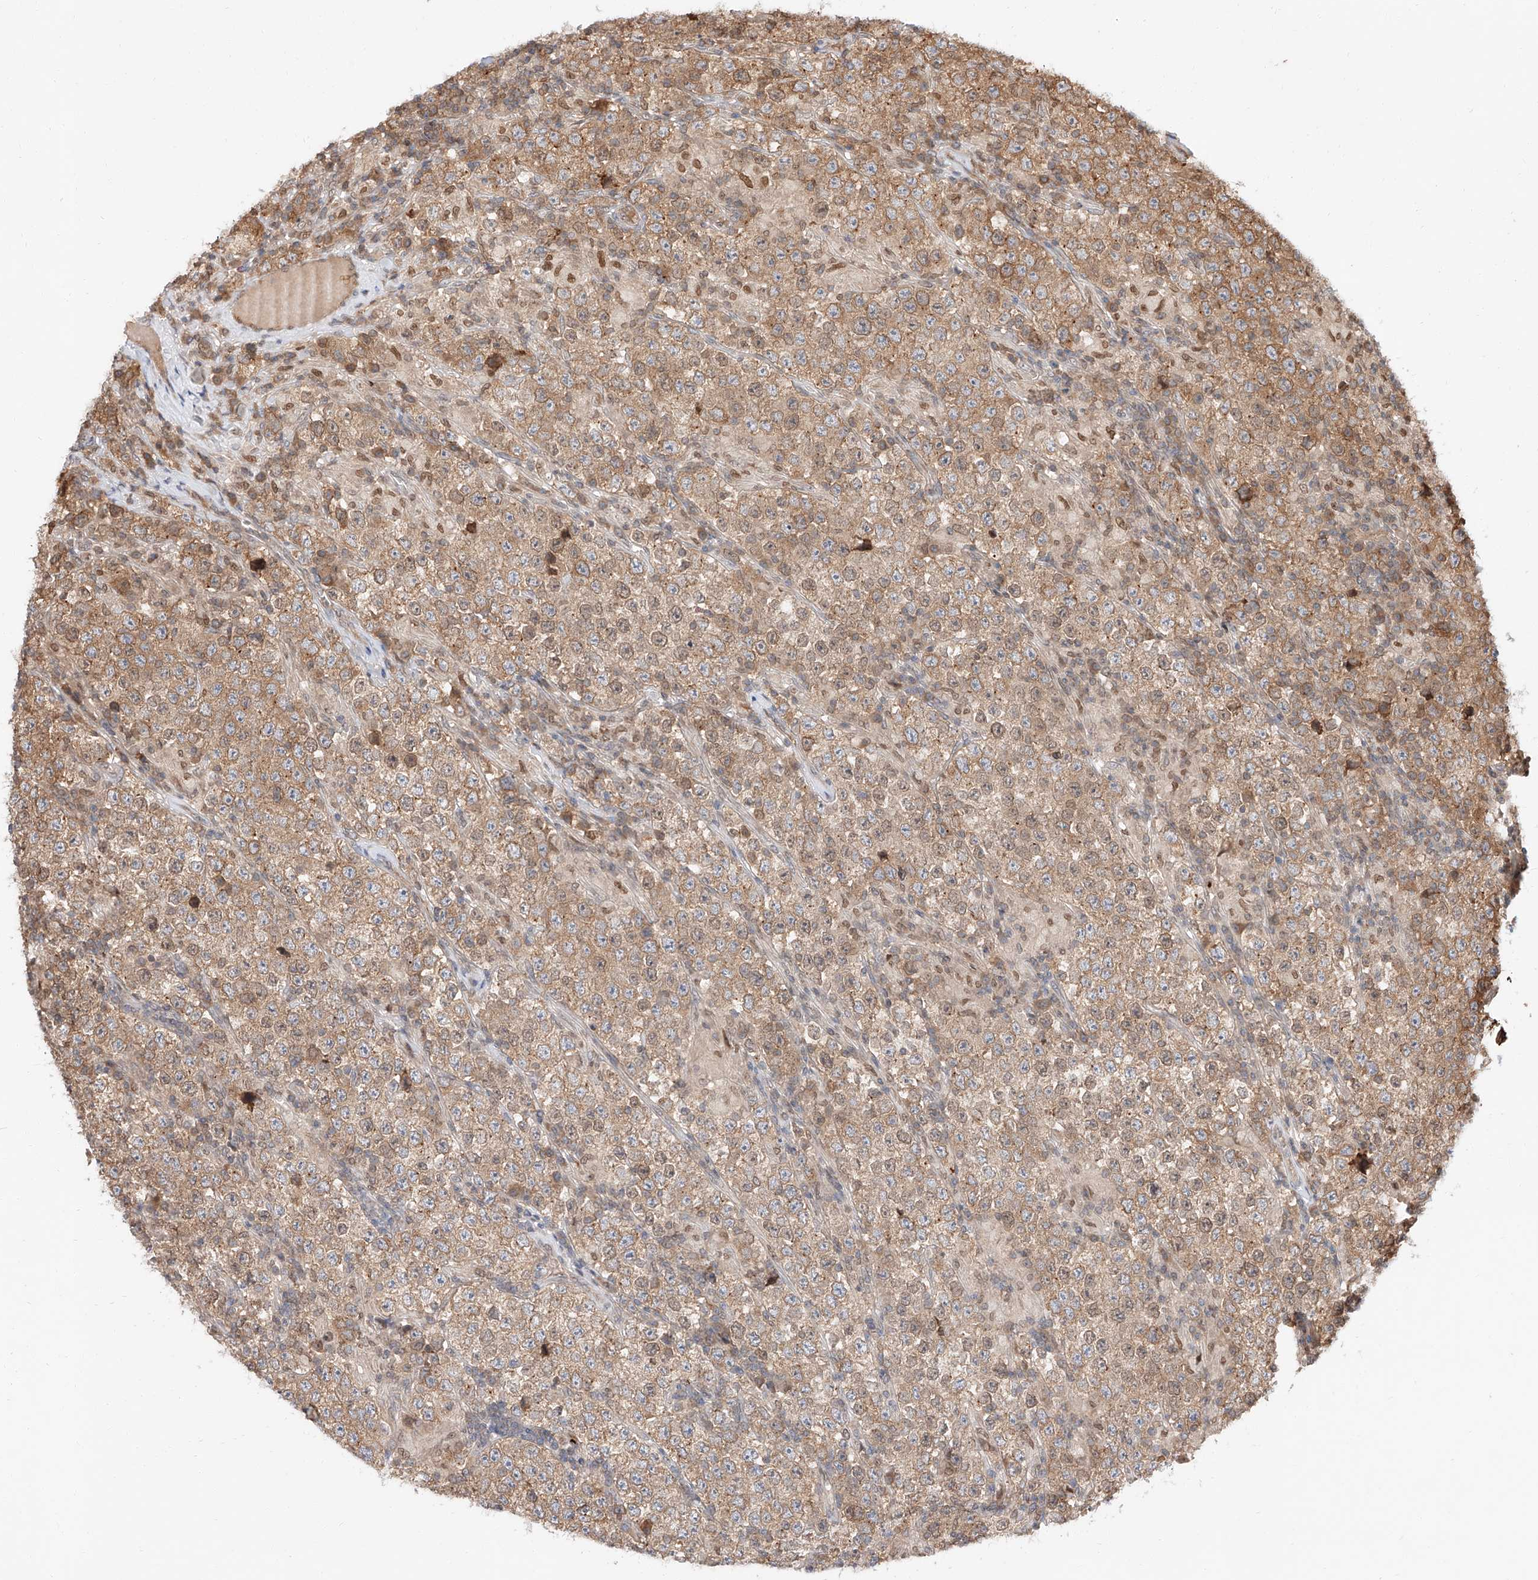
{"staining": {"intensity": "moderate", "quantity": ">75%", "location": "cytoplasmic/membranous"}, "tissue": "testis cancer", "cell_type": "Tumor cells", "image_type": "cancer", "snomed": [{"axis": "morphology", "description": "Normal tissue, NOS"}, {"axis": "morphology", "description": "Urothelial carcinoma, High grade"}, {"axis": "morphology", "description": "Seminoma, NOS"}, {"axis": "morphology", "description": "Carcinoma, Embryonal, NOS"}, {"axis": "topography", "description": "Urinary bladder"}, {"axis": "topography", "description": "Testis"}], "caption": "DAB immunohistochemical staining of human testis cancer shows moderate cytoplasmic/membranous protein expression in about >75% of tumor cells.", "gene": "DIRAS3", "patient": {"sex": "male", "age": 41}}